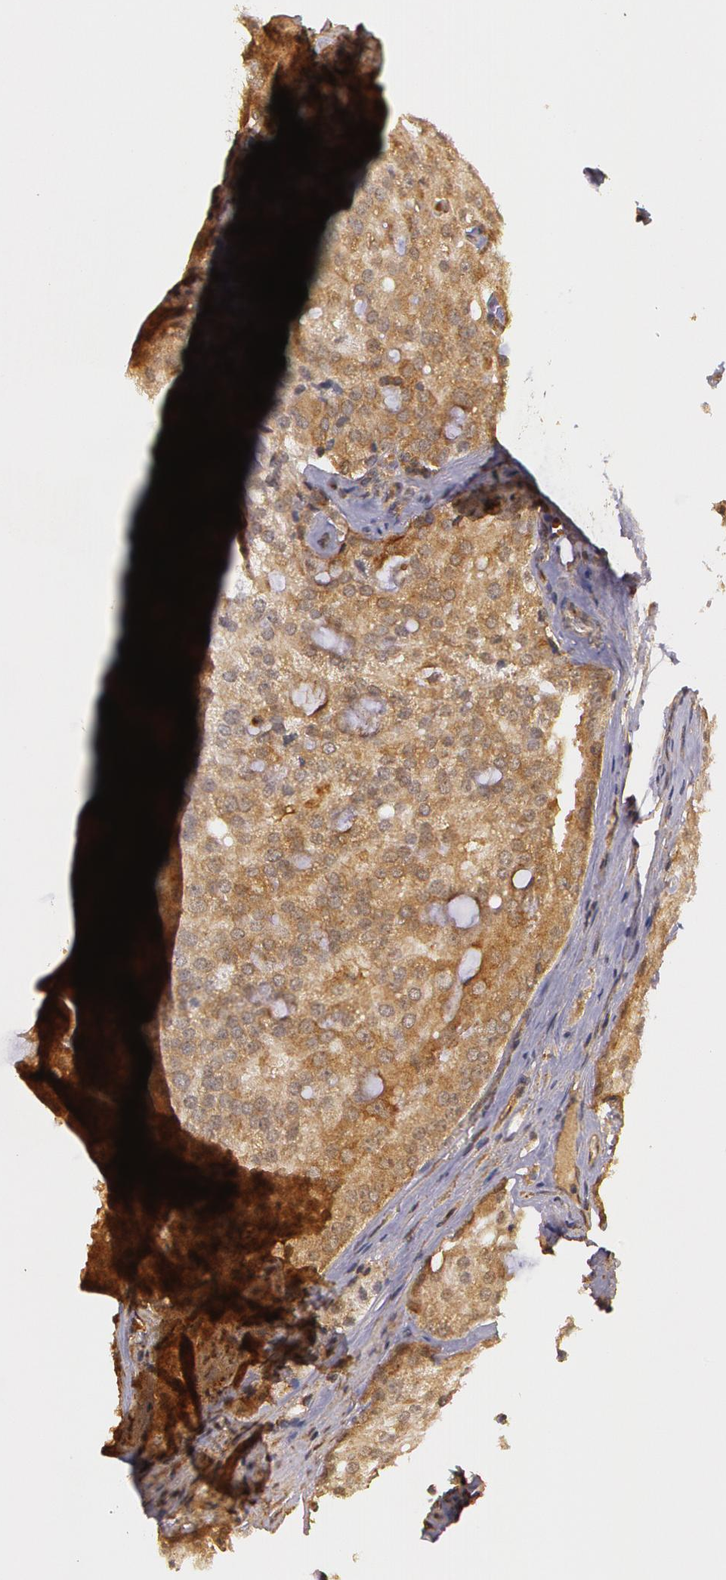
{"staining": {"intensity": "moderate", "quantity": ">75%", "location": "cytoplasmic/membranous"}, "tissue": "prostate cancer", "cell_type": "Tumor cells", "image_type": "cancer", "snomed": [{"axis": "morphology", "description": "Adenocarcinoma, Medium grade"}, {"axis": "topography", "description": "Prostate"}], "caption": "The micrograph demonstrates a brown stain indicating the presence of a protein in the cytoplasmic/membranous of tumor cells in prostate adenocarcinoma (medium-grade). Using DAB (3,3'-diaminobenzidine) (brown) and hematoxylin (blue) stains, captured at high magnification using brightfield microscopy.", "gene": "ASCC2", "patient": {"sex": "male", "age": 60}}